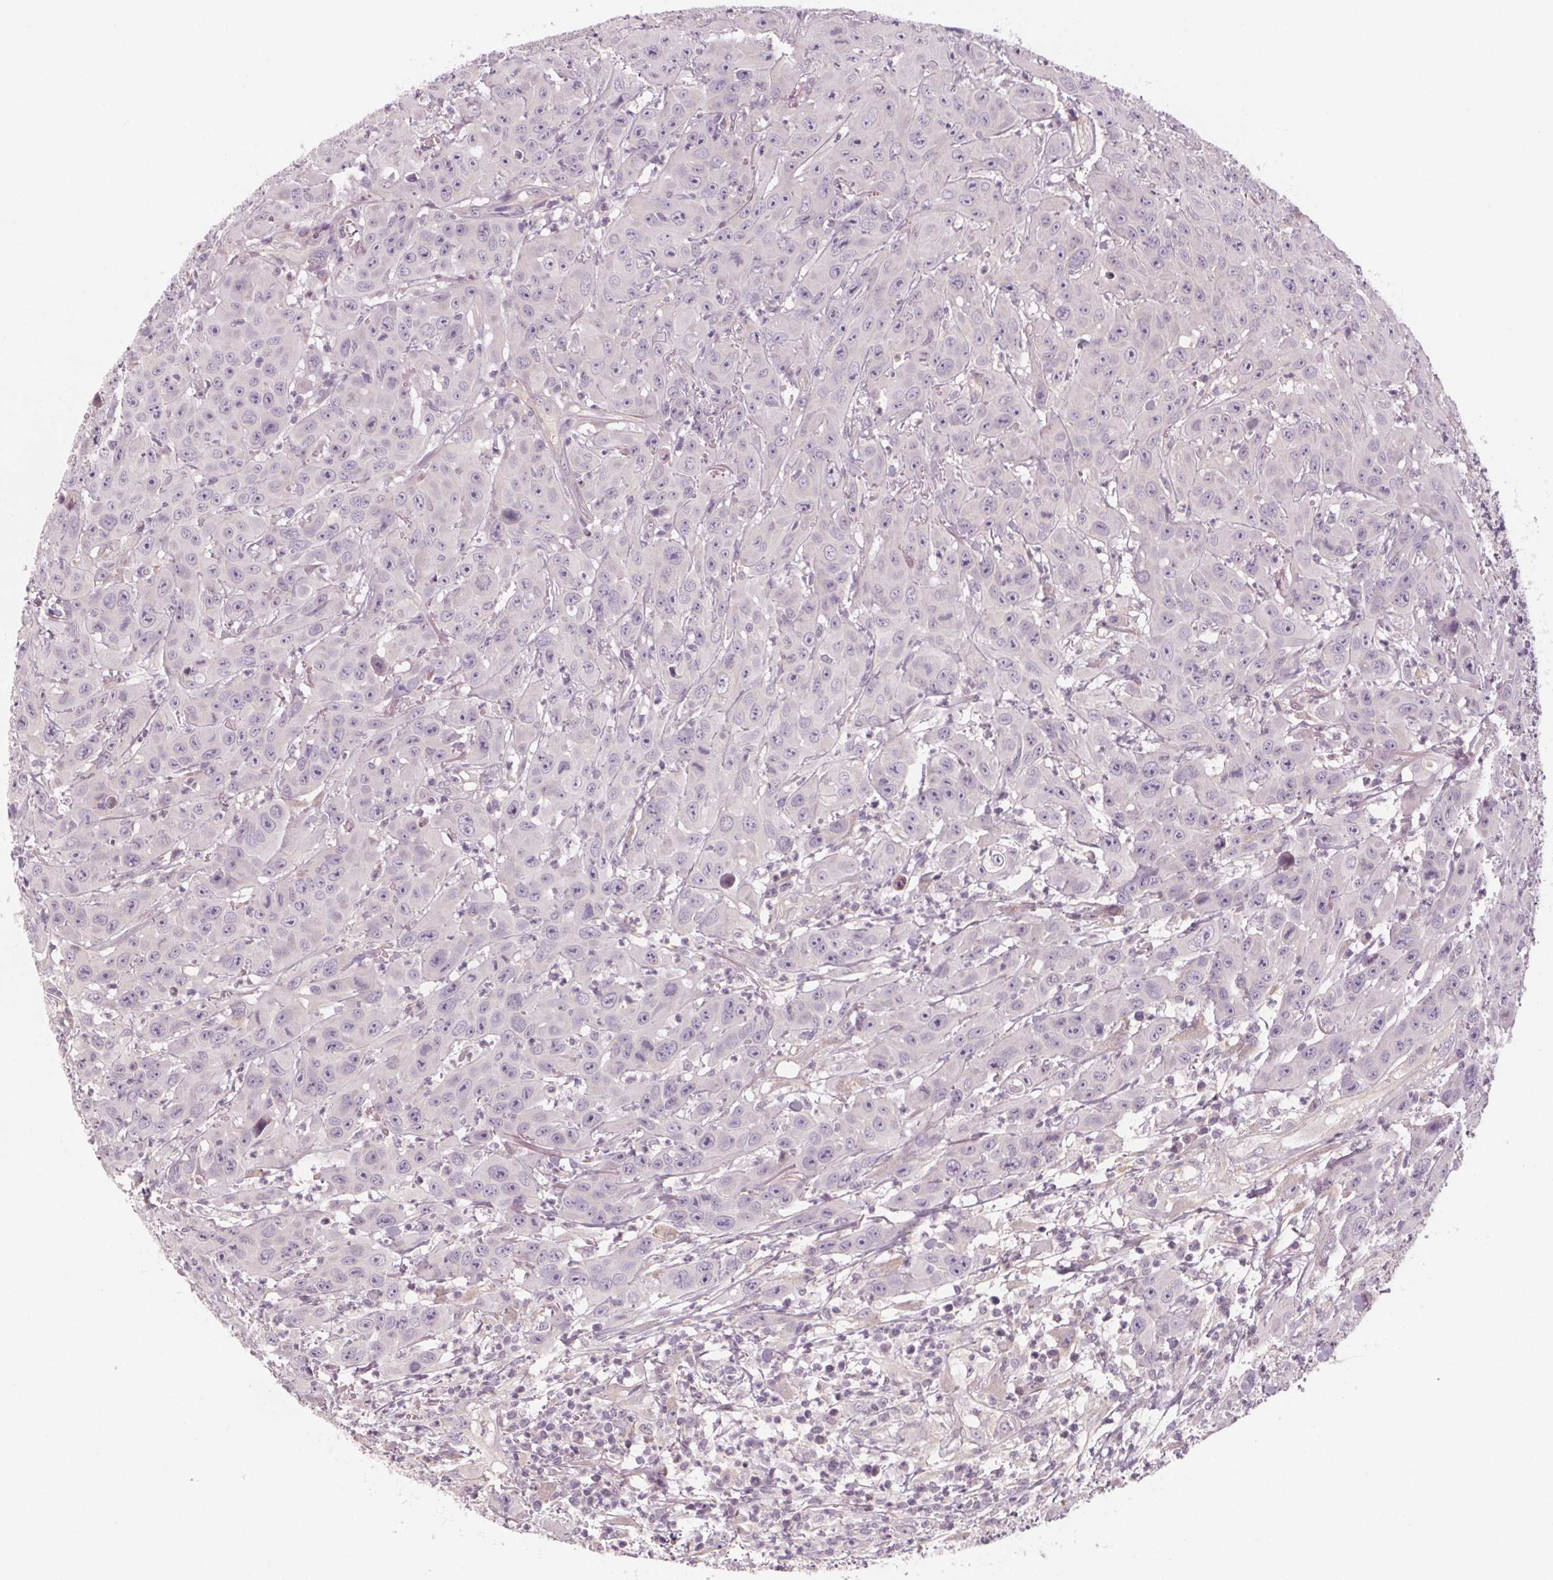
{"staining": {"intensity": "negative", "quantity": "none", "location": "none"}, "tissue": "head and neck cancer", "cell_type": "Tumor cells", "image_type": "cancer", "snomed": [{"axis": "morphology", "description": "Squamous cell carcinoma, NOS"}, {"axis": "topography", "description": "Skin"}, {"axis": "topography", "description": "Head-Neck"}], "caption": "This is an immunohistochemistry (IHC) photomicrograph of head and neck cancer. There is no staining in tumor cells.", "gene": "VNN1", "patient": {"sex": "male", "age": 80}}